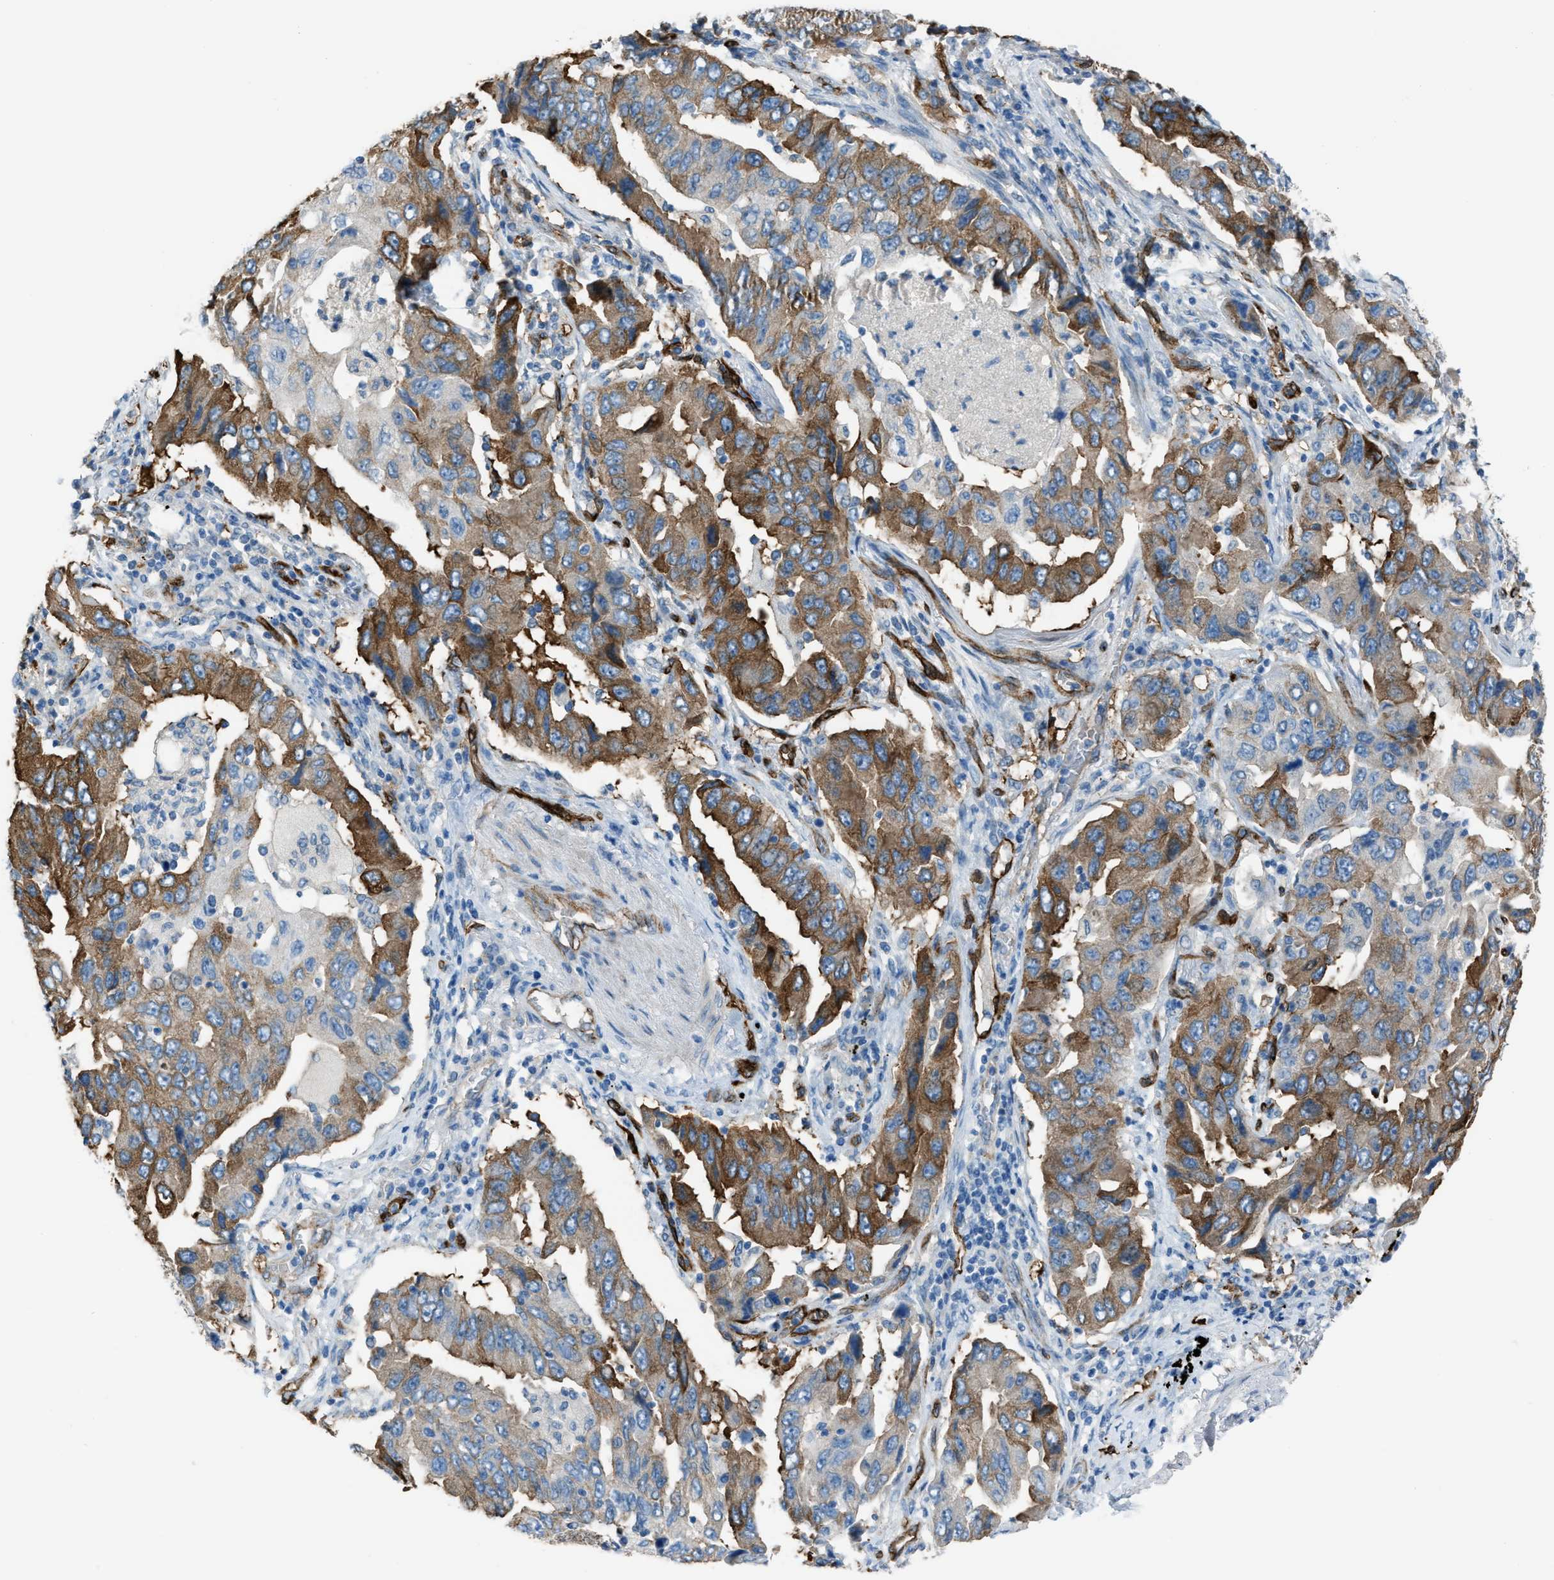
{"staining": {"intensity": "moderate", "quantity": ">75%", "location": "cytoplasmic/membranous"}, "tissue": "lung cancer", "cell_type": "Tumor cells", "image_type": "cancer", "snomed": [{"axis": "morphology", "description": "Adenocarcinoma, NOS"}, {"axis": "topography", "description": "Lung"}], "caption": "Immunohistochemistry micrograph of neoplastic tissue: human adenocarcinoma (lung) stained using immunohistochemistry shows medium levels of moderate protein expression localized specifically in the cytoplasmic/membranous of tumor cells, appearing as a cytoplasmic/membranous brown color.", "gene": "SLC22A15", "patient": {"sex": "female", "age": 65}}